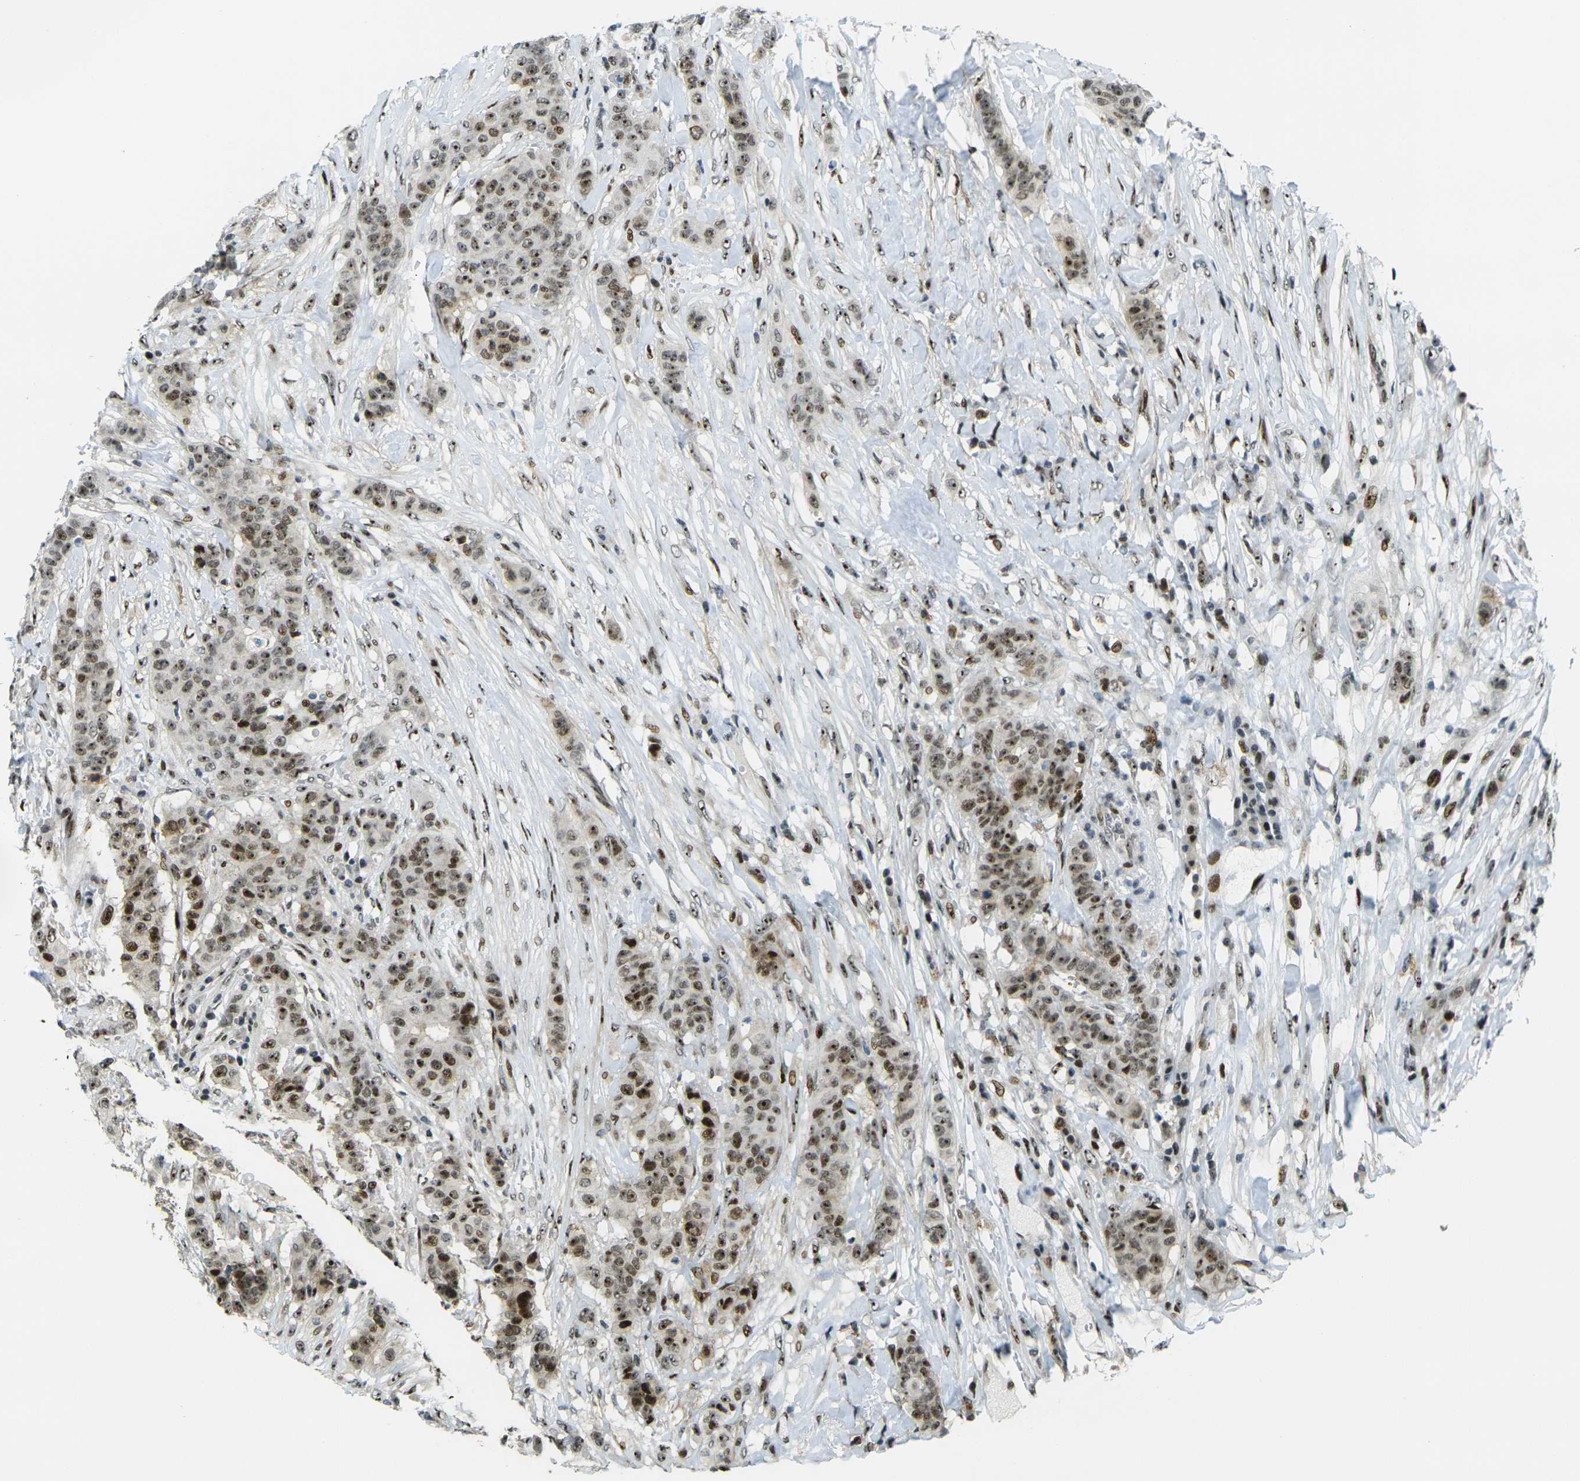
{"staining": {"intensity": "strong", "quantity": ">75%", "location": "nuclear"}, "tissue": "breast cancer", "cell_type": "Tumor cells", "image_type": "cancer", "snomed": [{"axis": "morphology", "description": "Duct carcinoma"}, {"axis": "topography", "description": "Breast"}], "caption": "A photomicrograph of human breast cancer (intraductal carcinoma) stained for a protein displays strong nuclear brown staining in tumor cells. The protein of interest is shown in brown color, while the nuclei are stained blue.", "gene": "UBE2C", "patient": {"sex": "female", "age": 40}}